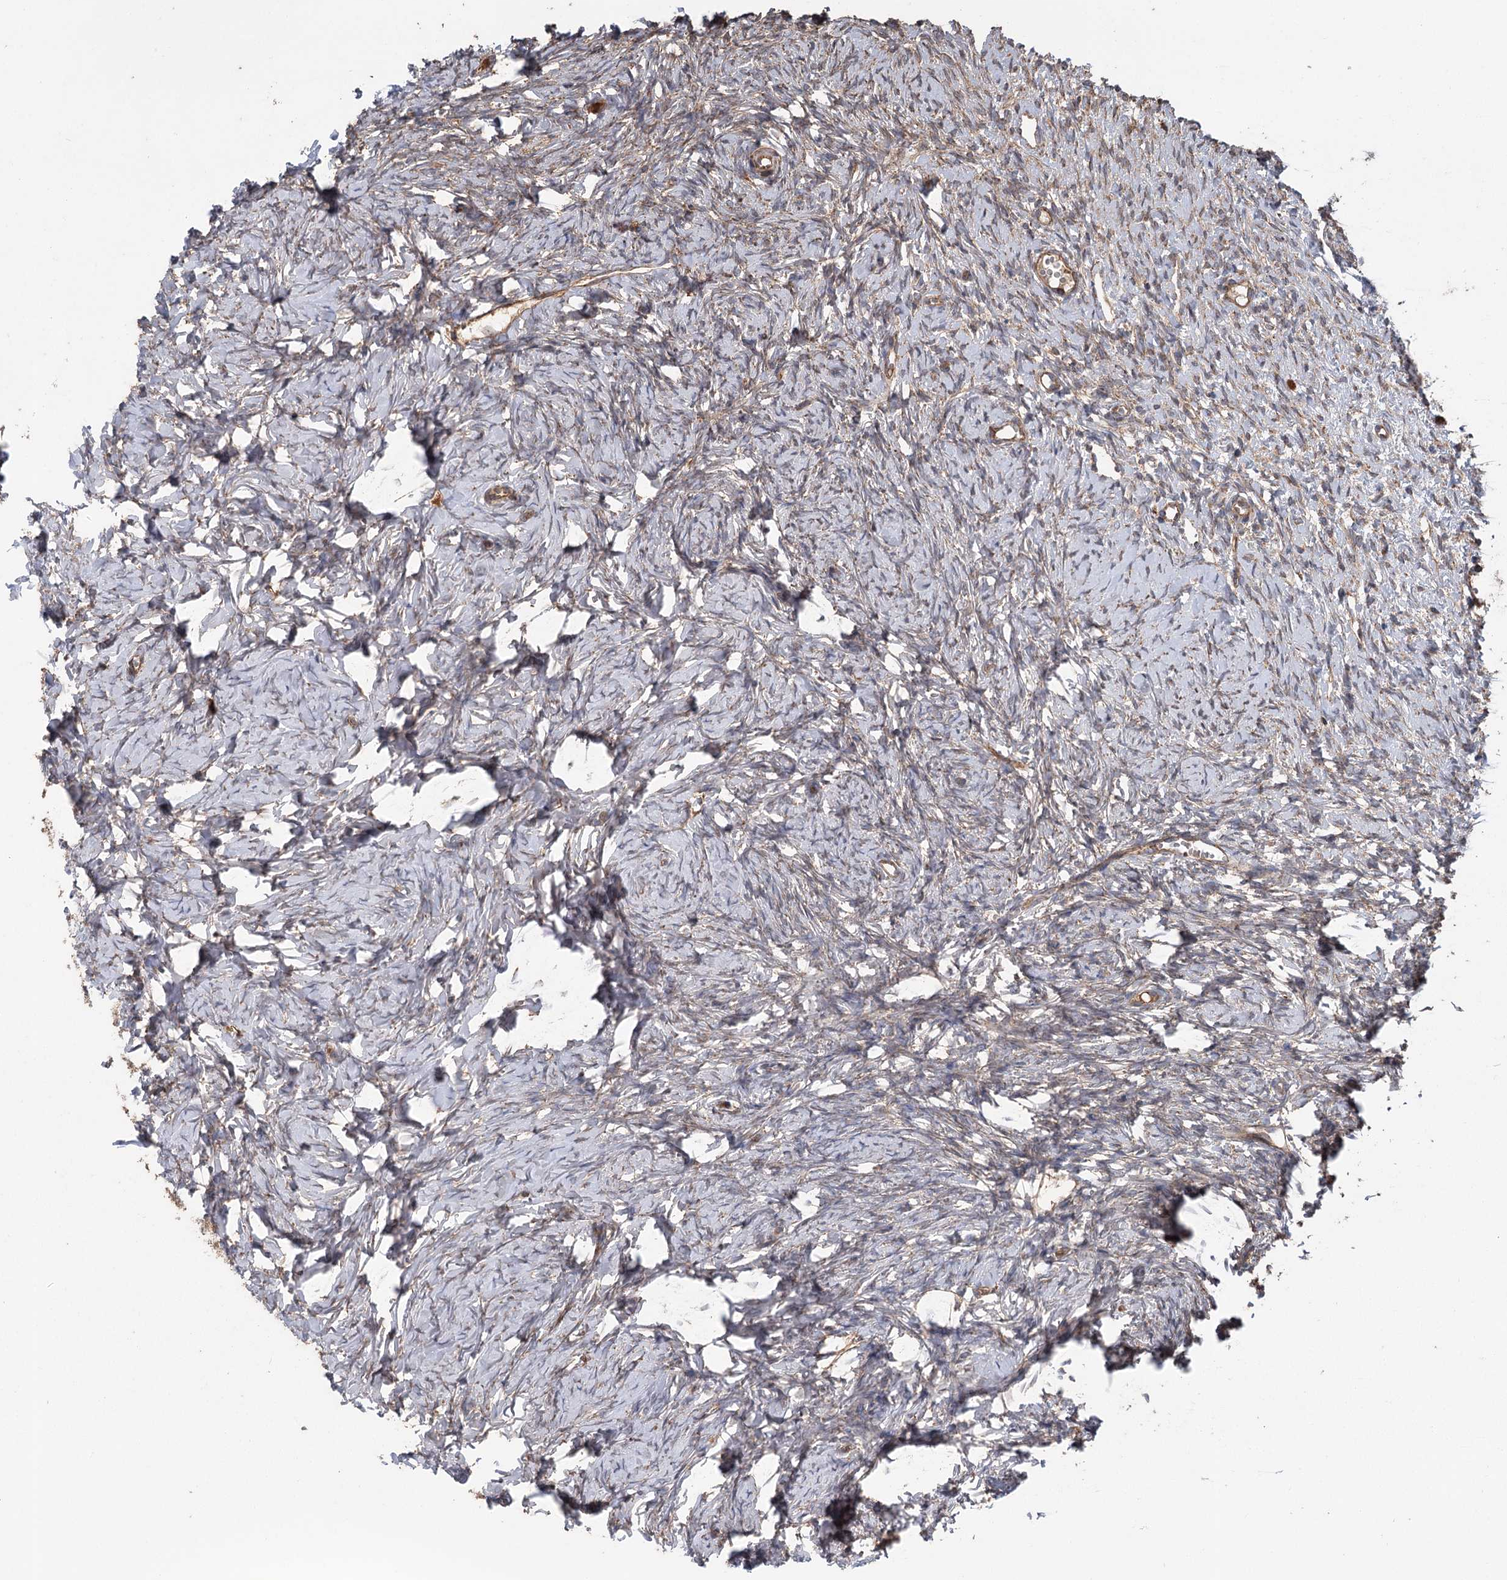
{"staining": {"intensity": "weak", "quantity": ">75%", "location": "cytoplasmic/membranous"}, "tissue": "ovary", "cell_type": "Ovarian stroma cells", "image_type": "normal", "snomed": [{"axis": "morphology", "description": "Normal tissue, NOS"}, {"axis": "topography", "description": "Ovary"}], "caption": "Immunohistochemistry (IHC) histopathology image of unremarkable ovary: human ovary stained using immunohistochemistry (IHC) reveals low levels of weak protein expression localized specifically in the cytoplasmic/membranous of ovarian stroma cells, appearing as a cytoplasmic/membranous brown color.", "gene": "RWDD4", "patient": {"sex": "female", "age": 51}}